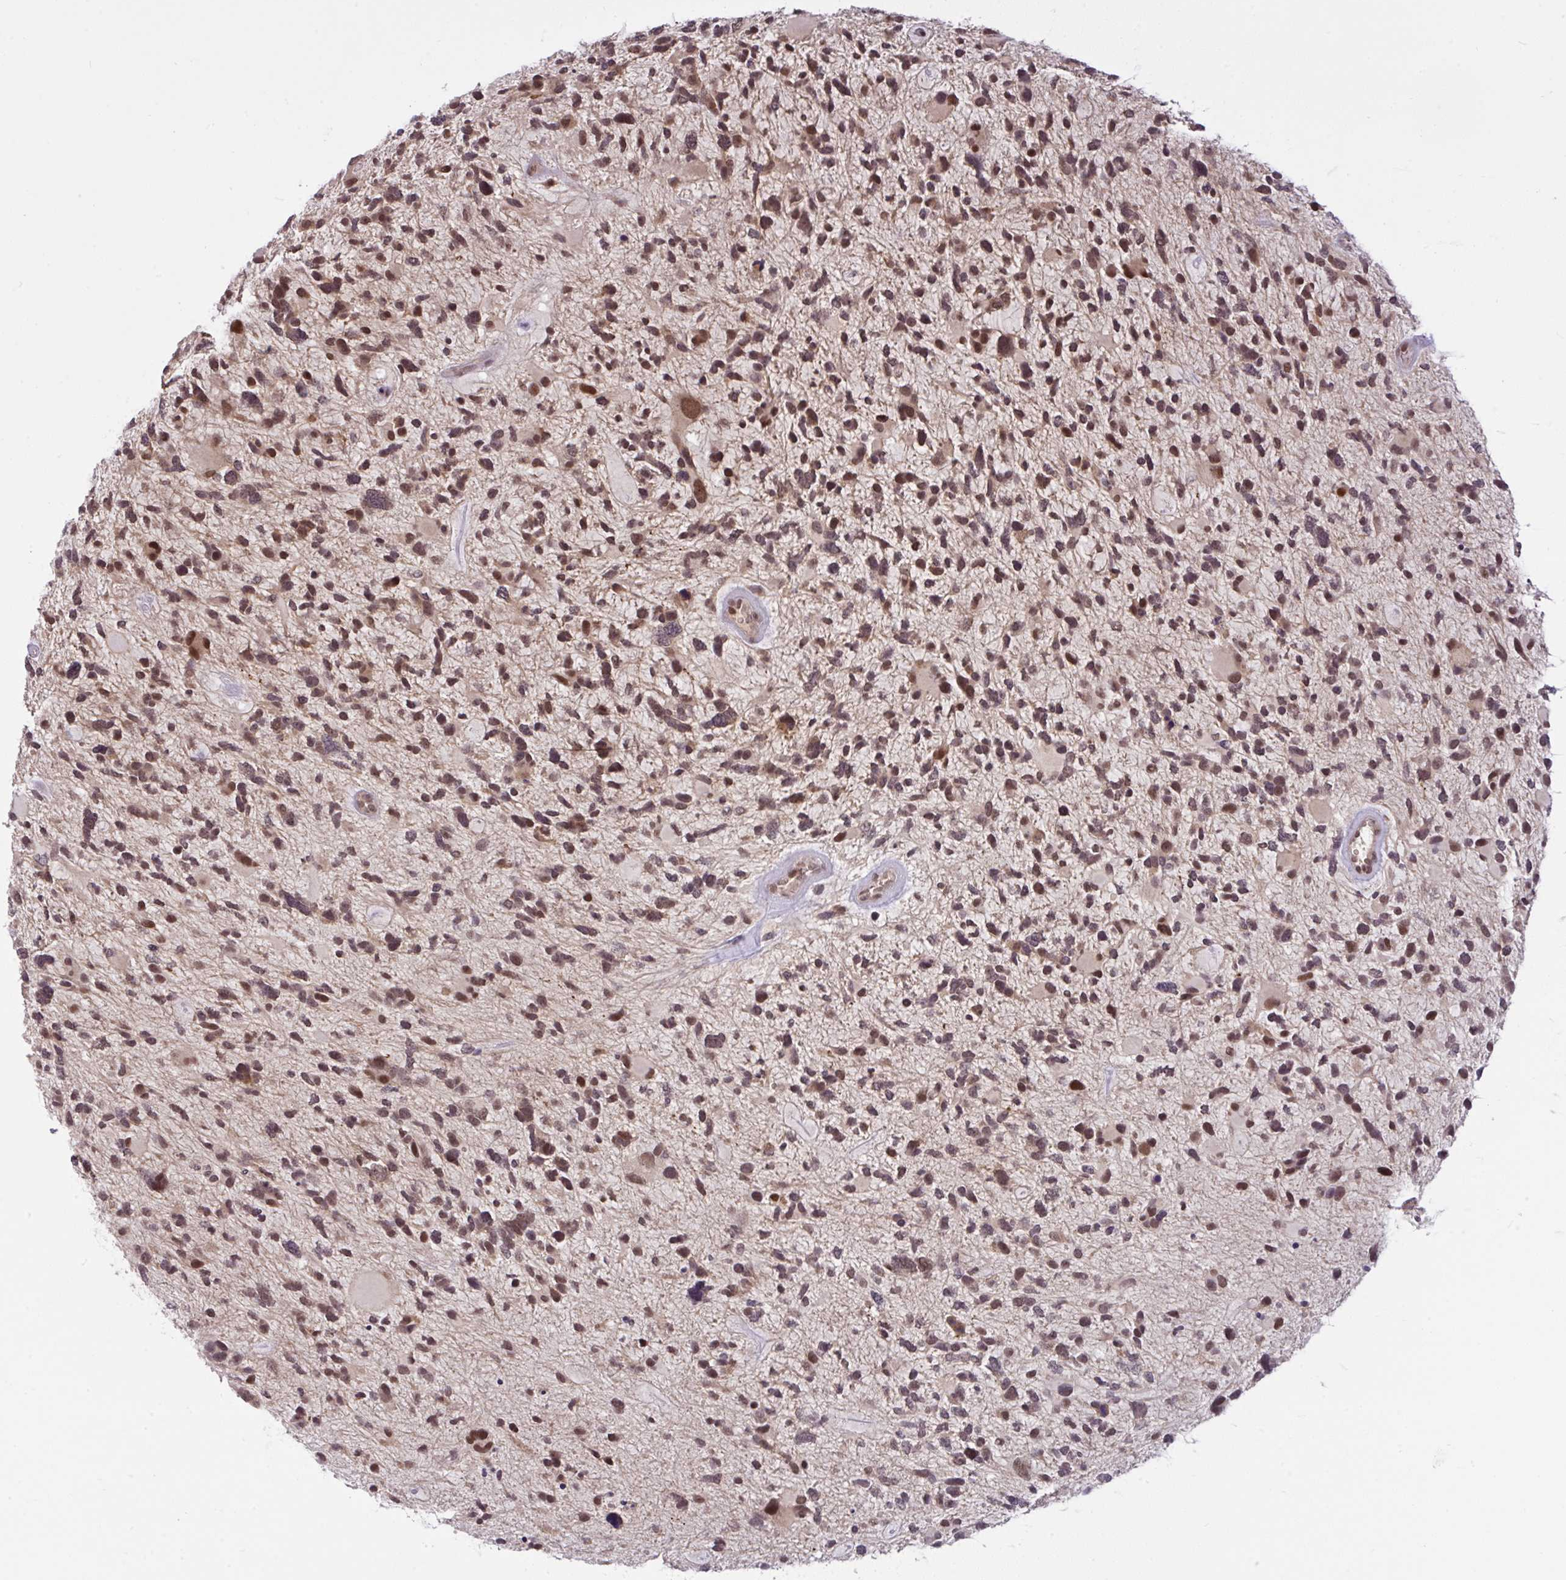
{"staining": {"intensity": "moderate", "quantity": ">75%", "location": "nuclear"}, "tissue": "glioma", "cell_type": "Tumor cells", "image_type": "cancer", "snomed": [{"axis": "morphology", "description": "Glioma, malignant, High grade"}, {"axis": "topography", "description": "Brain"}], "caption": "IHC staining of malignant glioma (high-grade), which demonstrates medium levels of moderate nuclear expression in about >75% of tumor cells indicating moderate nuclear protein positivity. The staining was performed using DAB (3,3'-diaminobenzidine) (brown) for protein detection and nuclei were counterstained in hematoxylin (blue).", "gene": "KLF2", "patient": {"sex": "female", "age": 11}}